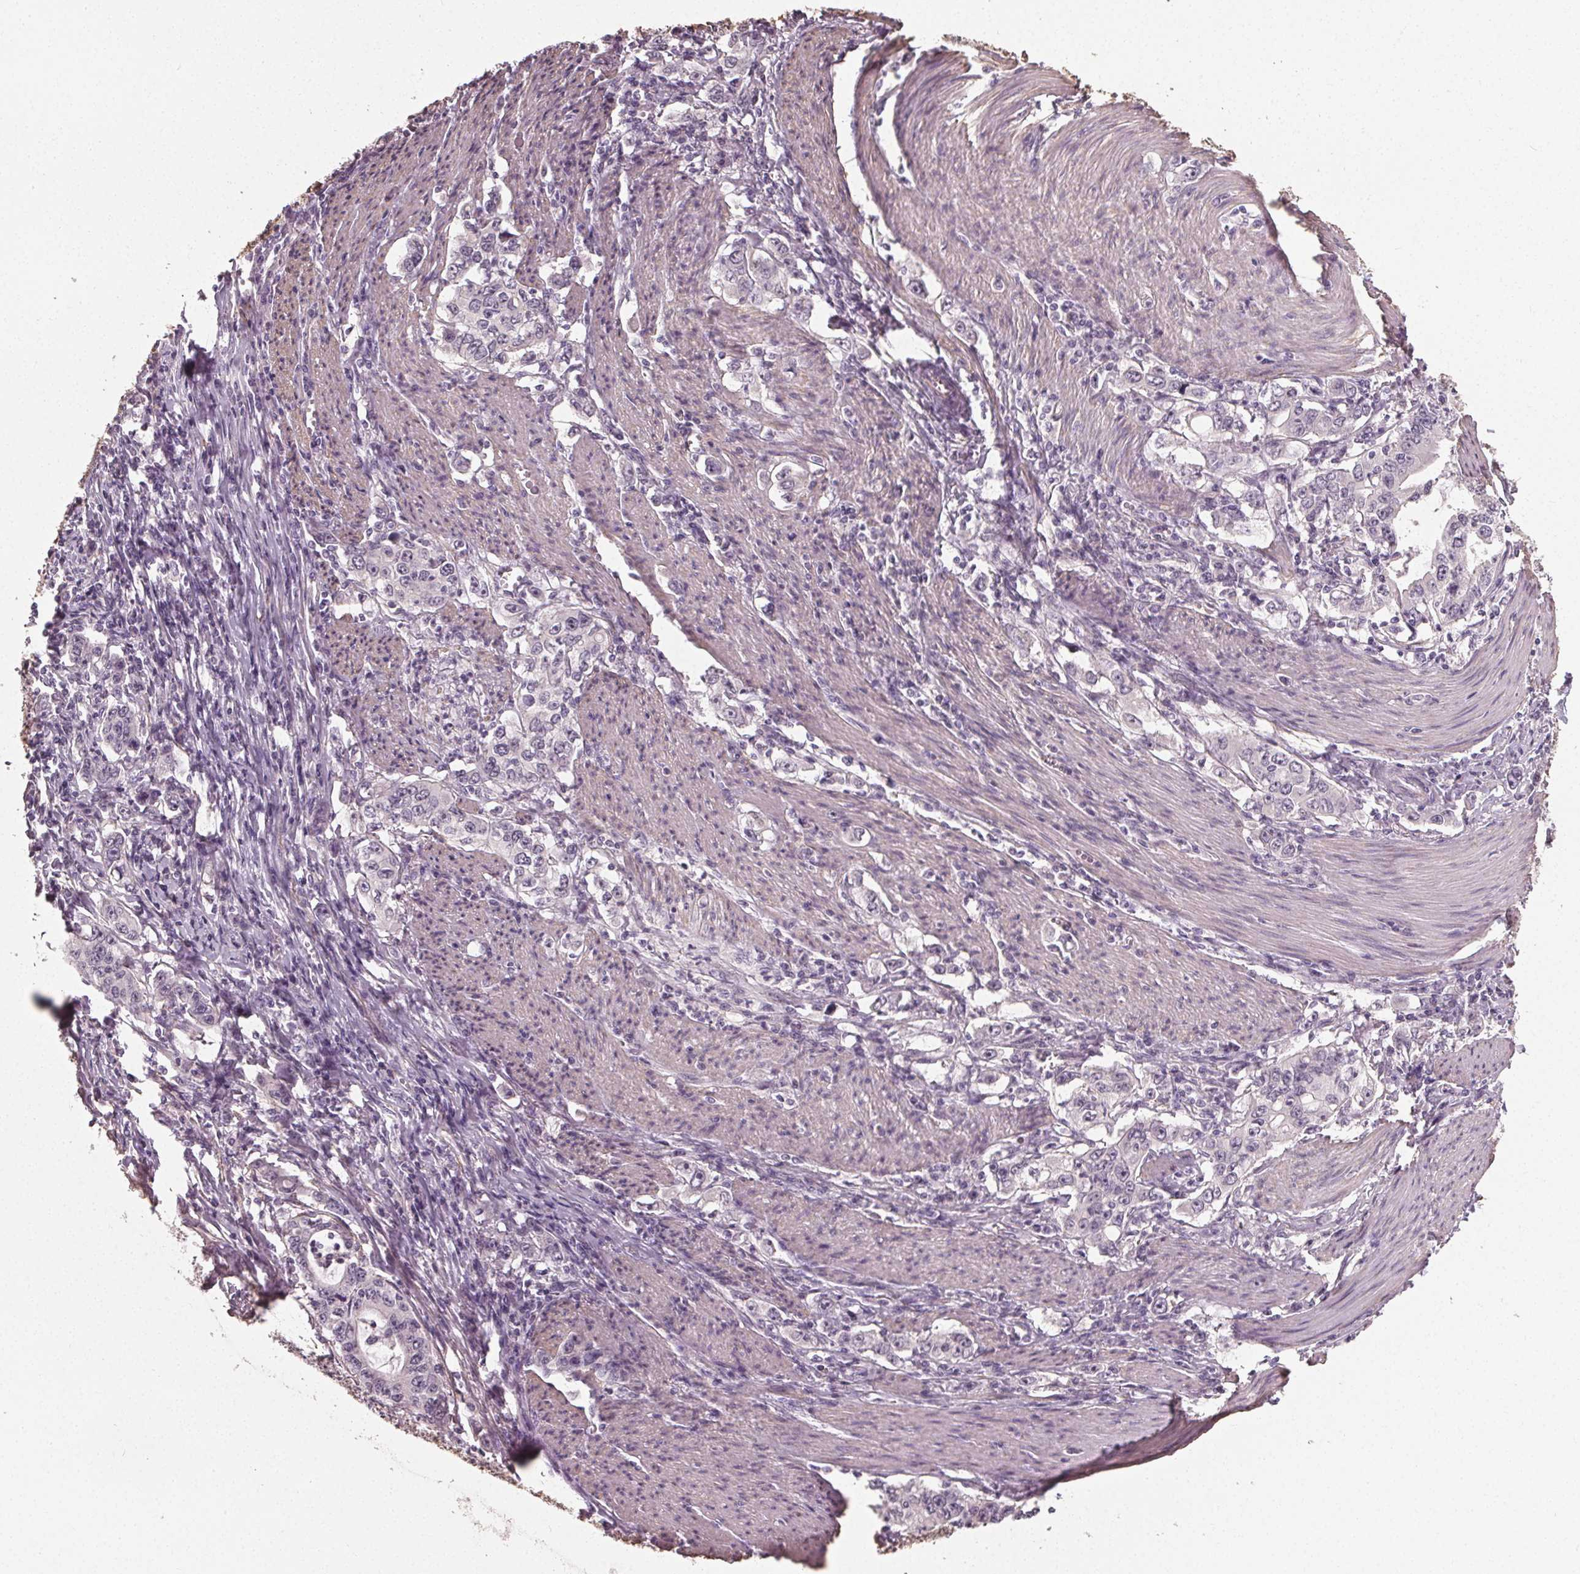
{"staining": {"intensity": "negative", "quantity": "none", "location": "none"}, "tissue": "stomach cancer", "cell_type": "Tumor cells", "image_type": "cancer", "snomed": [{"axis": "morphology", "description": "Adenocarcinoma, NOS"}, {"axis": "topography", "description": "Stomach, lower"}], "caption": "An image of human stomach cancer (adenocarcinoma) is negative for staining in tumor cells. (DAB (3,3'-diaminobenzidine) immunohistochemistry visualized using brightfield microscopy, high magnification).", "gene": "PKP1", "patient": {"sex": "female", "age": 72}}